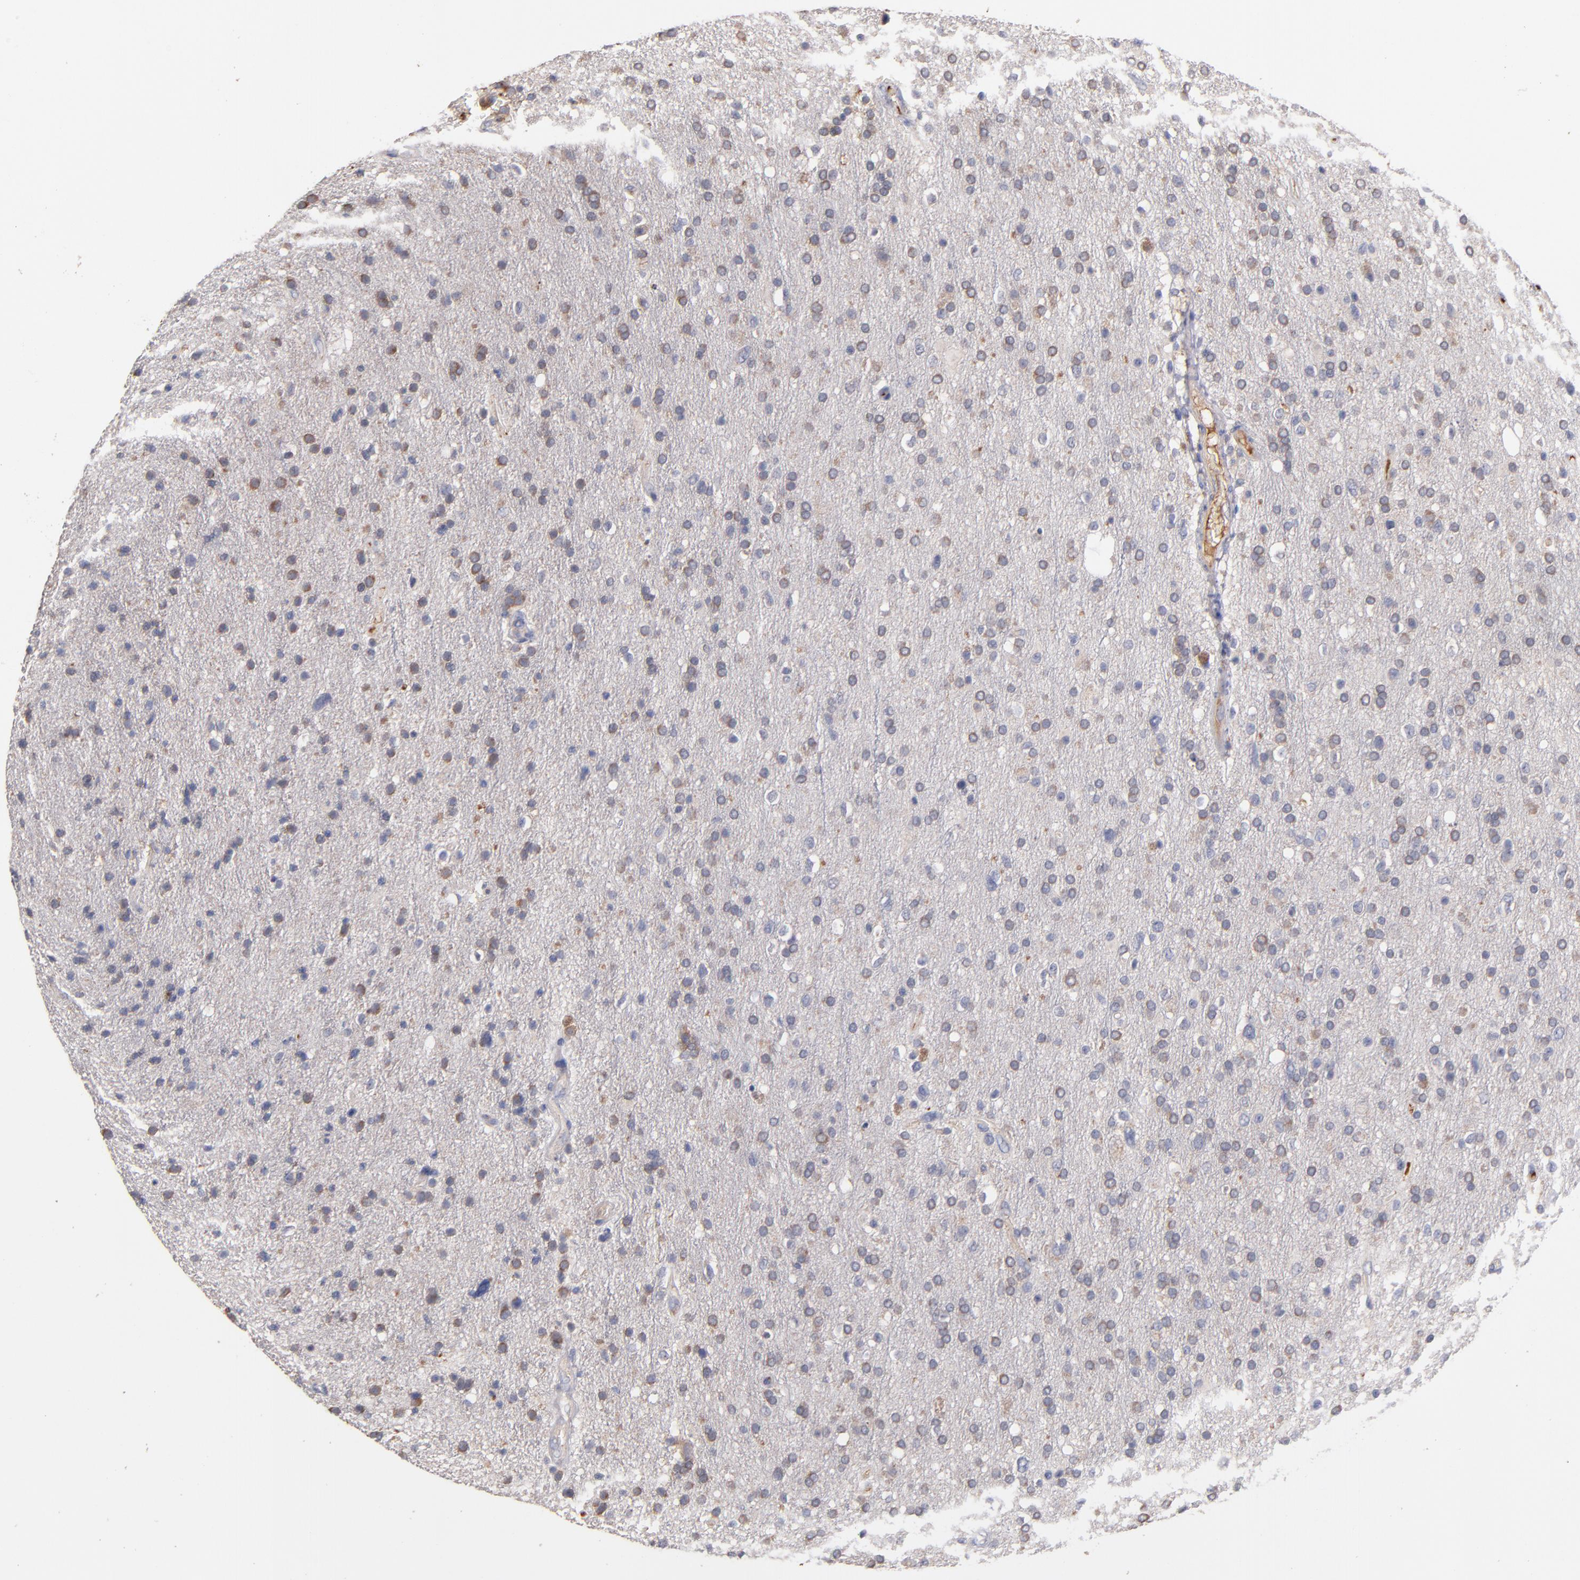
{"staining": {"intensity": "weak", "quantity": ">75%", "location": "cytoplasmic/membranous"}, "tissue": "glioma", "cell_type": "Tumor cells", "image_type": "cancer", "snomed": [{"axis": "morphology", "description": "Glioma, malignant, High grade"}, {"axis": "topography", "description": "Brain"}], "caption": "Protein analysis of glioma tissue reveals weak cytoplasmic/membranous staining in about >75% of tumor cells. The staining was performed using DAB (3,3'-diaminobenzidine), with brown indicating positive protein expression. Nuclei are stained blue with hematoxylin.", "gene": "DACT1", "patient": {"sex": "male", "age": 33}}